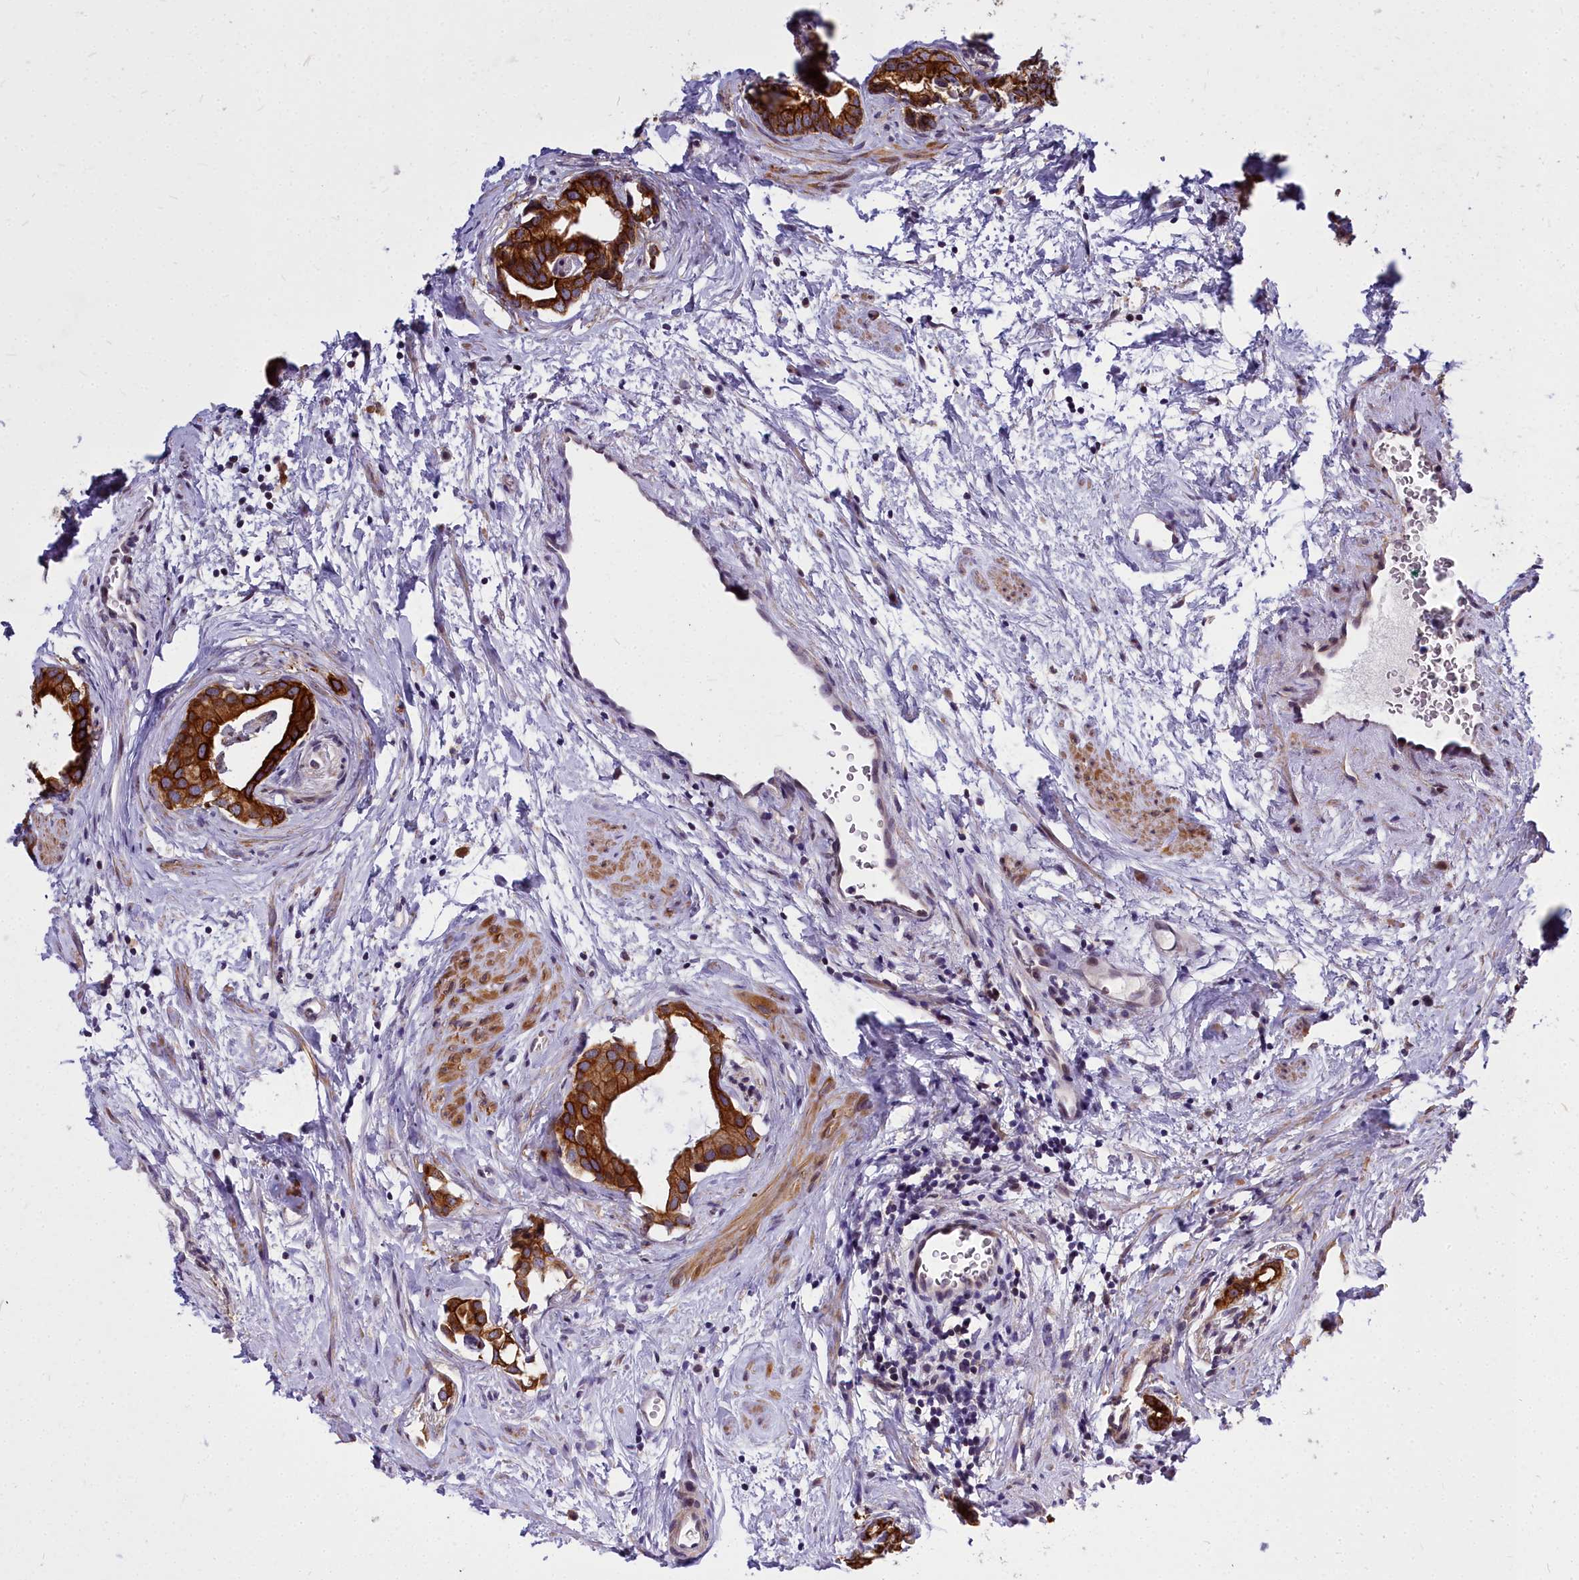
{"staining": {"intensity": "strong", "quantity": "25%-75%", "location": "cytoplasmic/membranous"}, "tissue": "prostate cancer", "cell_type": "Tumor cells", "image_type": "cancer", "snomed": [{"axis": "morphology", "description": "Adenocarcinoma, Low grade"}, {"axis": "topography", "description": "Prostate"}], "caption": "IHC (DAB (3,3'-diaminobenzidine)) staining of human low-grade adenocarcinoma (prostate) displays strong cytoplasmic/membranous protein staining in approximately 25%-75% of tumor cells. (DAB IHC, brown staining for protein, blue staining for nuclei).", "gene": "ABCB8", "patient": {"sex": "male", "age": 63}}